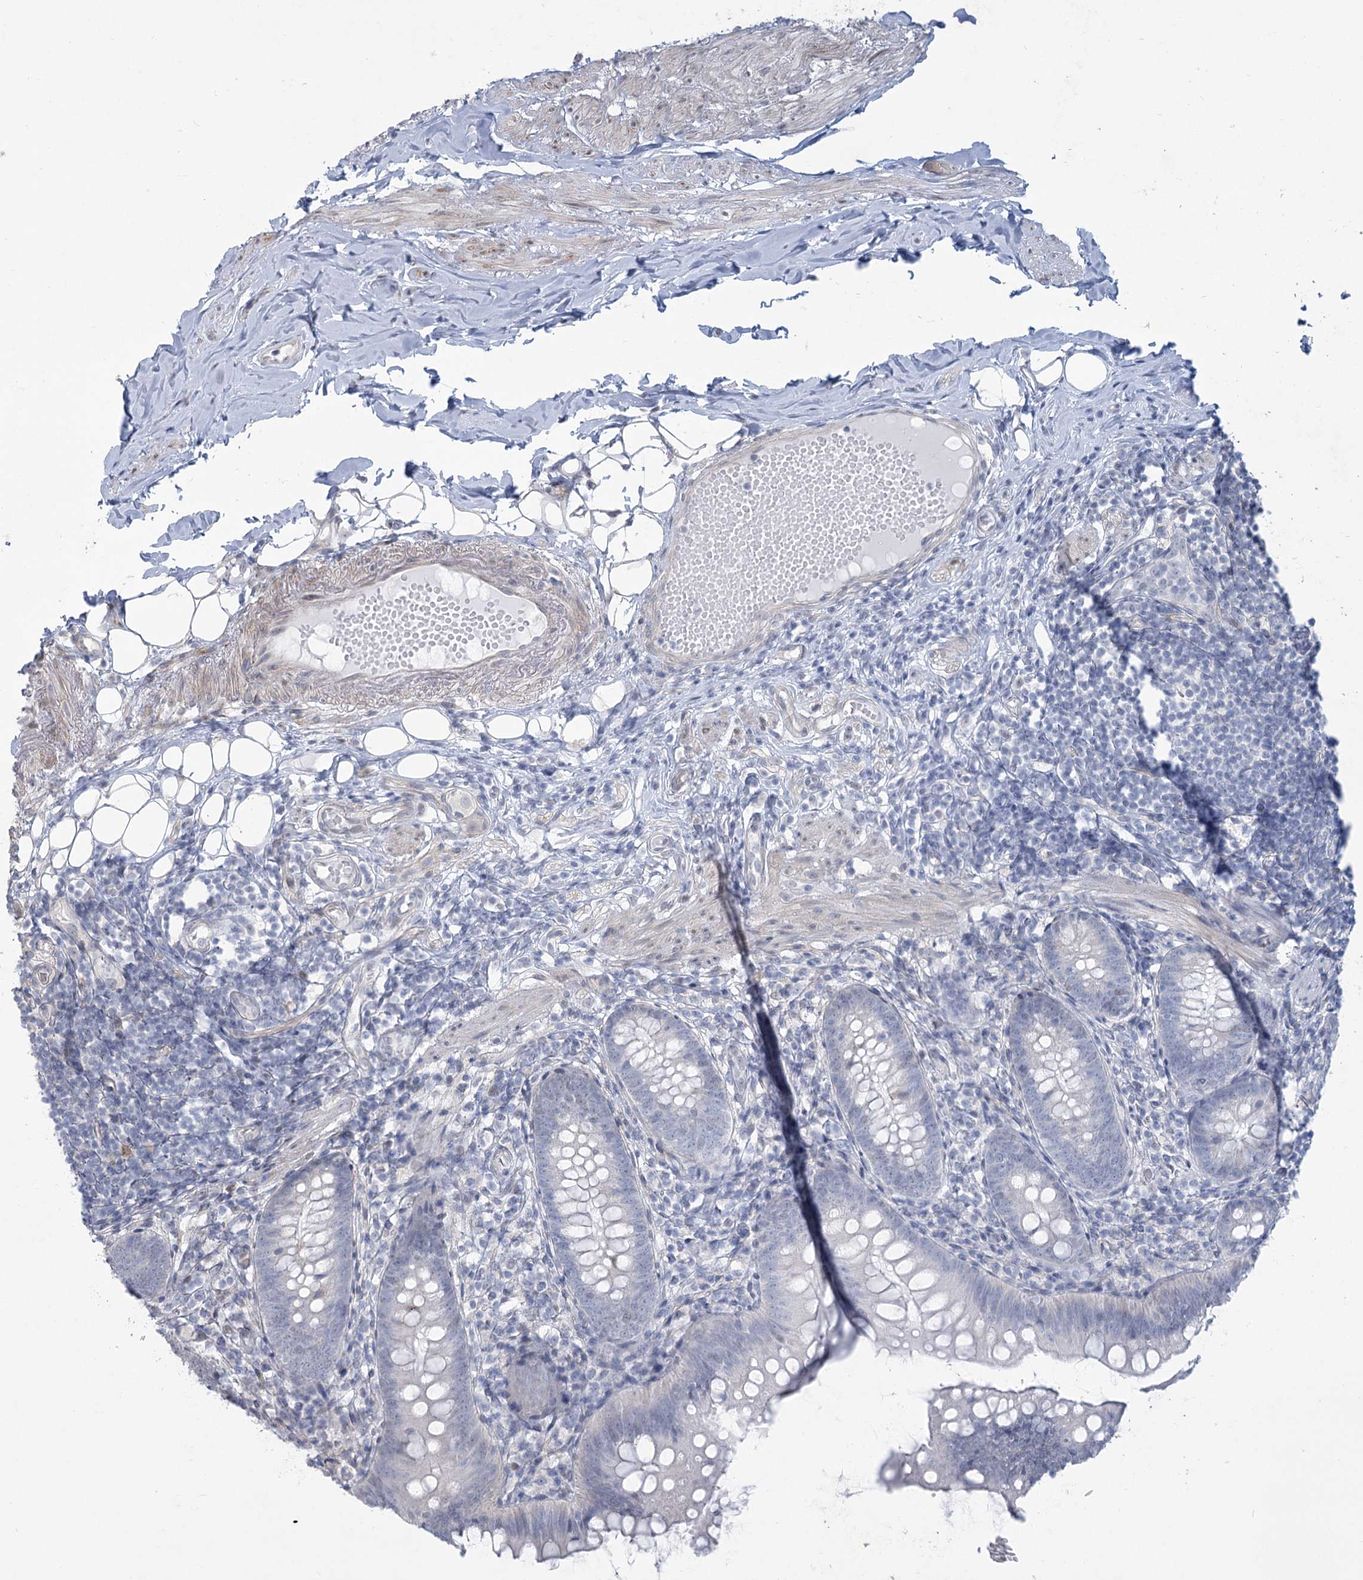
{"staining": {"intensity": "negative", "quantity": "none", "location": "none"}, "tissue": "appendix", "cell_type": "Glandular cells", "image_type": "normal", "snomed": [{"axis": "morphology", "description": "Normal tissue, NOS"}, {"axis": "topography", "description": "Appendix"}], "caption": "Immunohistochemistry micrograph of unremarkable appendix stained for a protein (brown), which displays no staining in glandular cells.", "gene": "ABITRAM", "patient": {"sex": "female", "age": 62}}